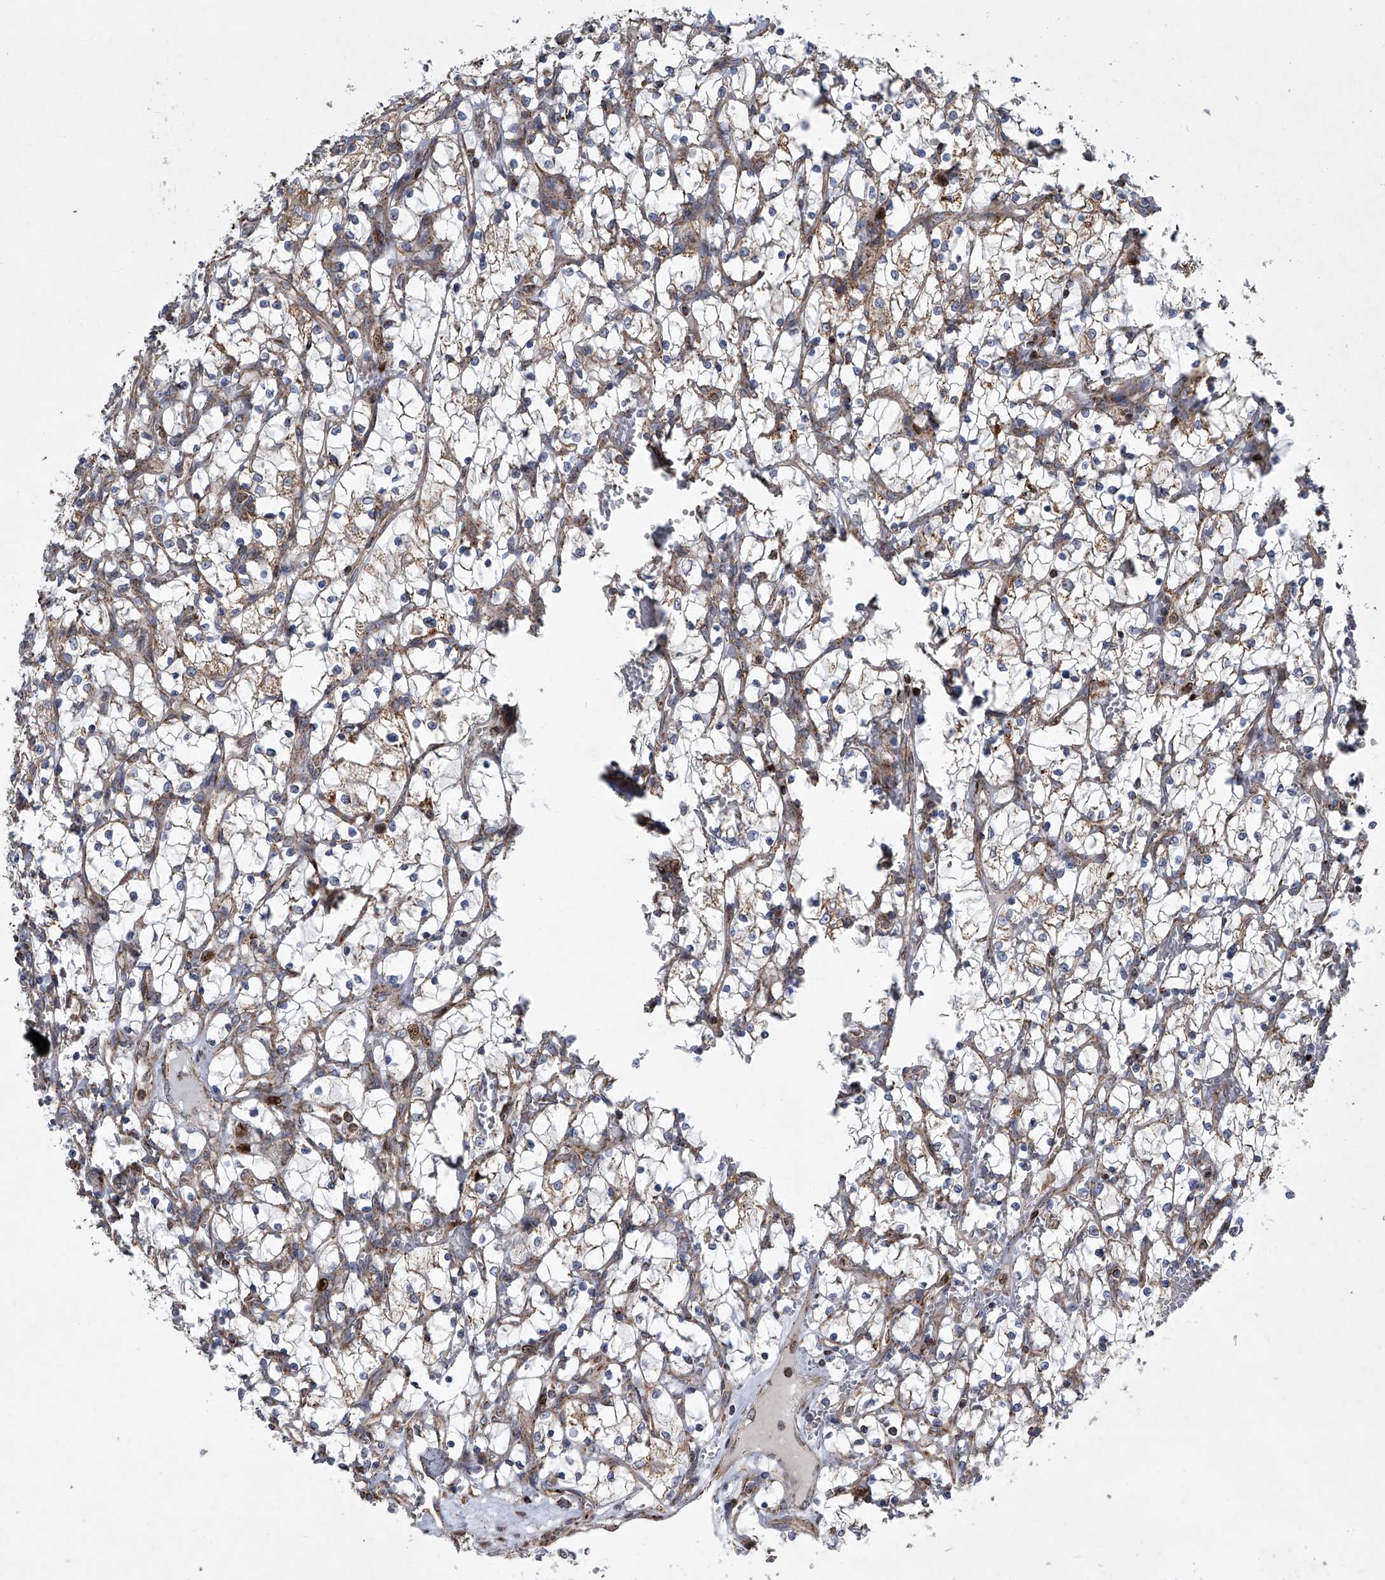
{"staining": {"intensity": "weak", "quantity": "25%-75%", "location": "cytoplasmic/membranous"}, "tissue": "renal cancer", "cell_type": "Tumor cells", "image_type": "cancer", "snomed": [{"axis": "morphology", "description": "Adenocarcinoma, NOS"}, {"axis": "topography", "description": "Kidney"}], "caption": "Protein expression analysis of renal adenocarcinoma reveals weak cytoplasmic/membranous positivity in approximately 25%-75% of tumor cells.", "gene": "STRADA", "patient": {"sex": "female", "age": 69}}